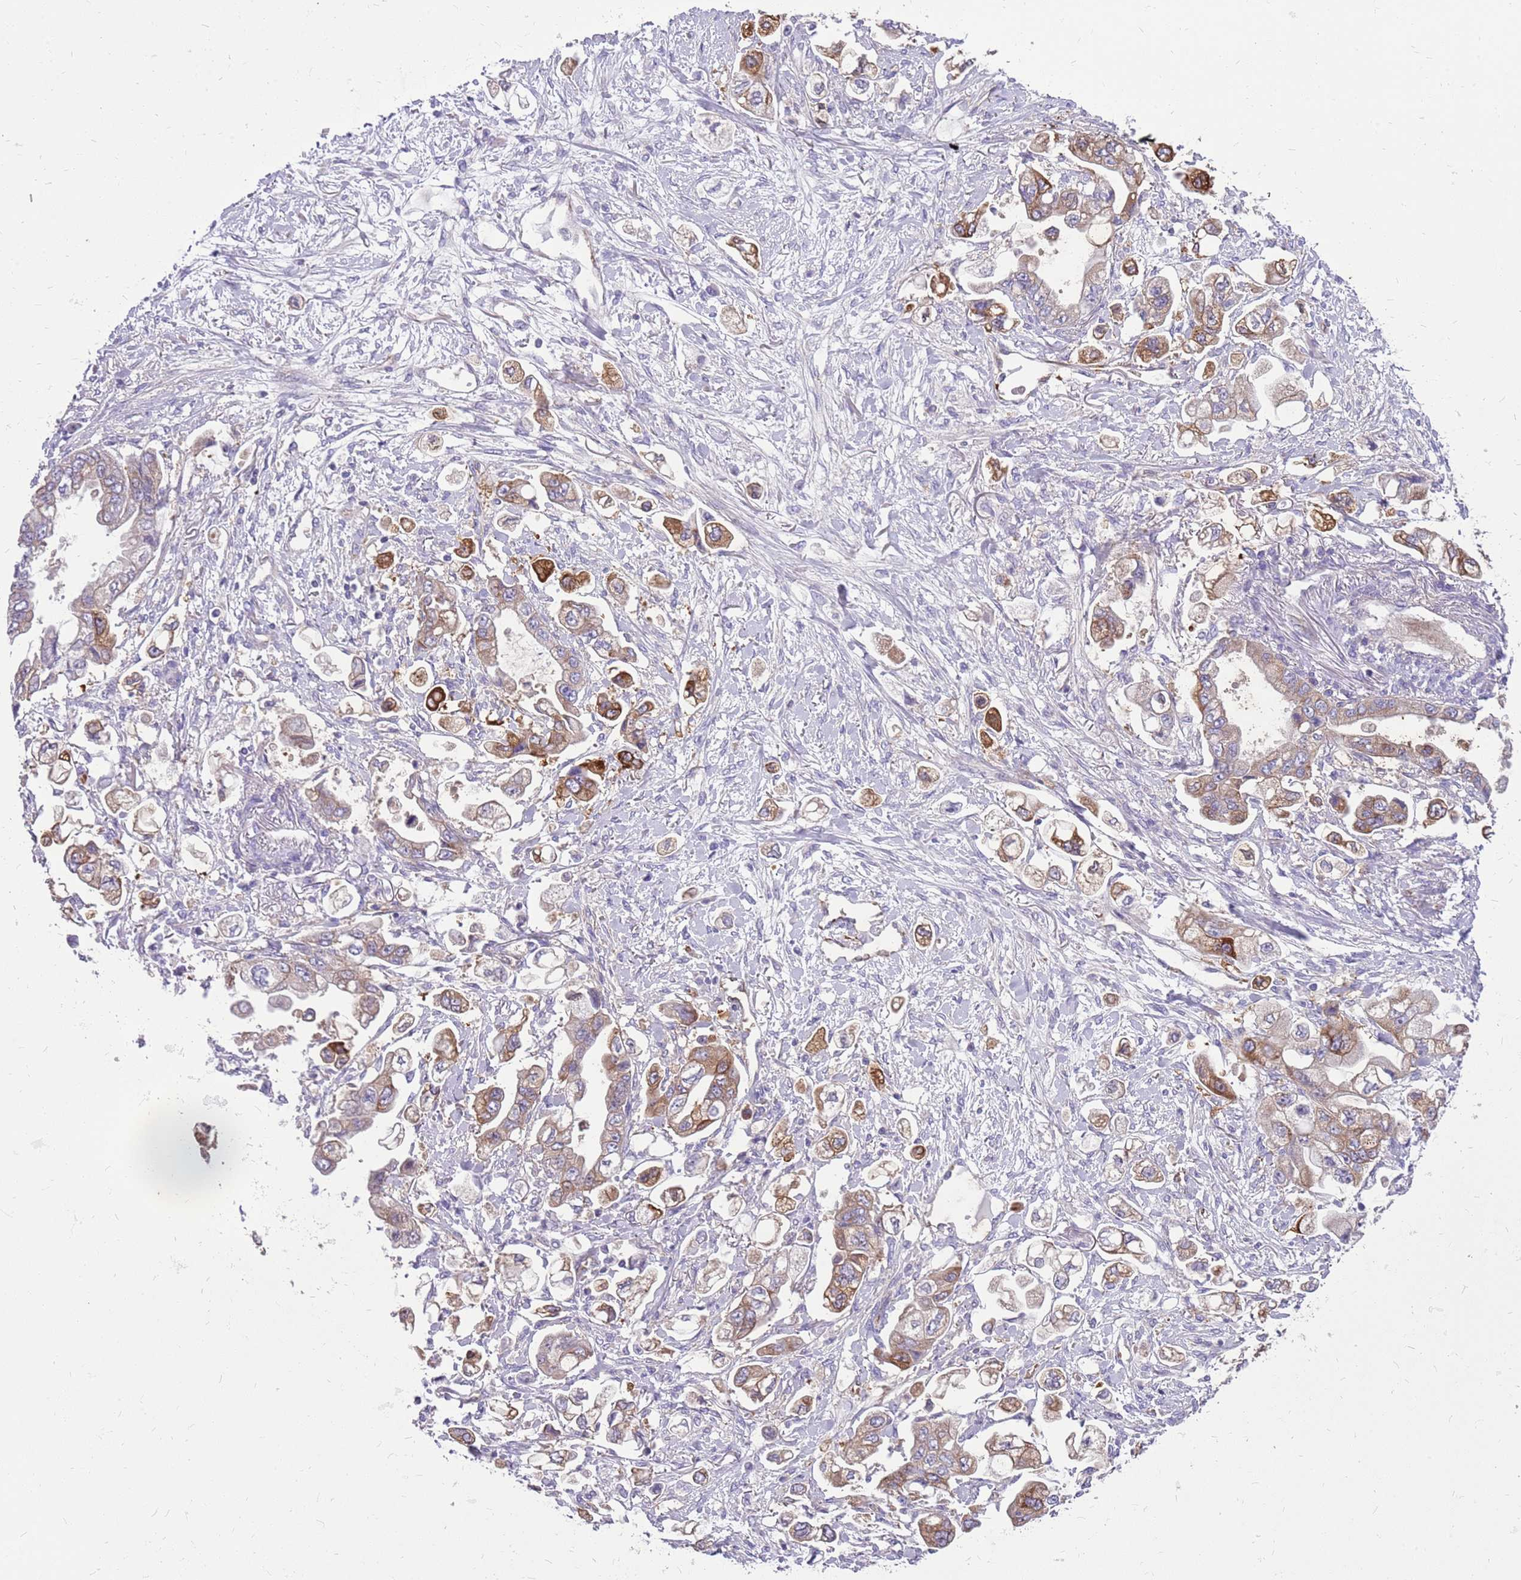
{"staining": {"intensity": "moderate", "quantity": "25%-75%", "location": "cytoplasmic/membranous"}, "tissue": "stomach cancer", "cell_type": "Tumor cells", "image_type": "cancer", "snomed": [{"axis": "morphology", "description": "Adenocarcinoma, NOS"}, {"axis": "topography", "description": "Stomach"}], "caption": "There is medium levels of moderate cytoplasmic/membranous expression in tumor cells of stomach cancer, as demonstrated by immunohistochemical staining (brown color).", "gene": "WDR90", "patient": {"sex": "male", "age": 62}}